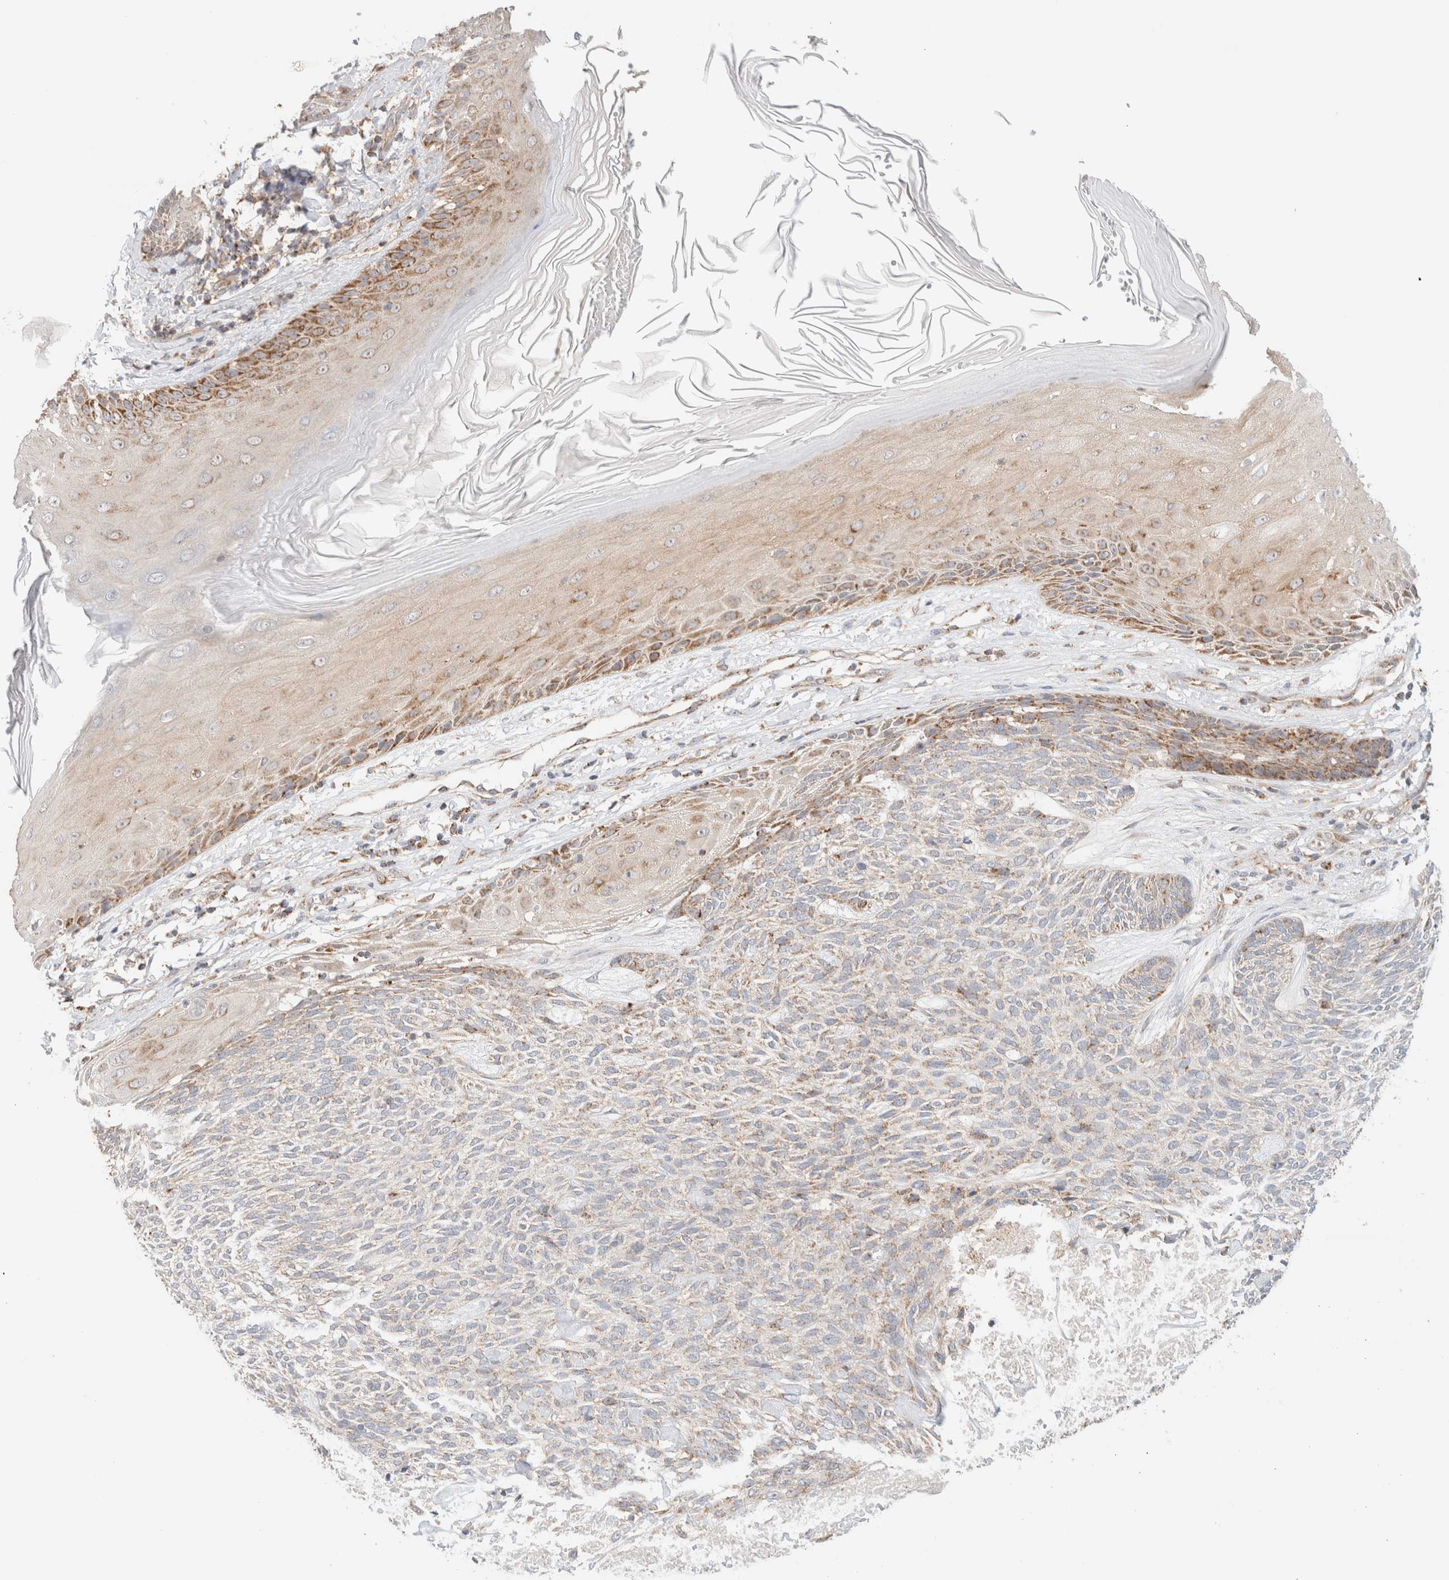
{"staining": {"intensity": "moderate", "quantity": "25%-75%", "location": "cytoplasmic/membranous"}, "tissue": "skin cancer", "cell_type": "Tumor cells", "image_type": "cancer", "snomed": [{"axis": "morphology", "description": "Basal cell carcinoma"}, {"axis": "topography", "description": "Skin"}], "caption": "There is medium levels of moderate cytoplasmic/membranous staining in tumor cells of skin basal cell carcinoma, as demonstrated by immunohistochemical staining (brown color).", "gene": "MRM3", "patient": {"sex": "male", "age": 55}}